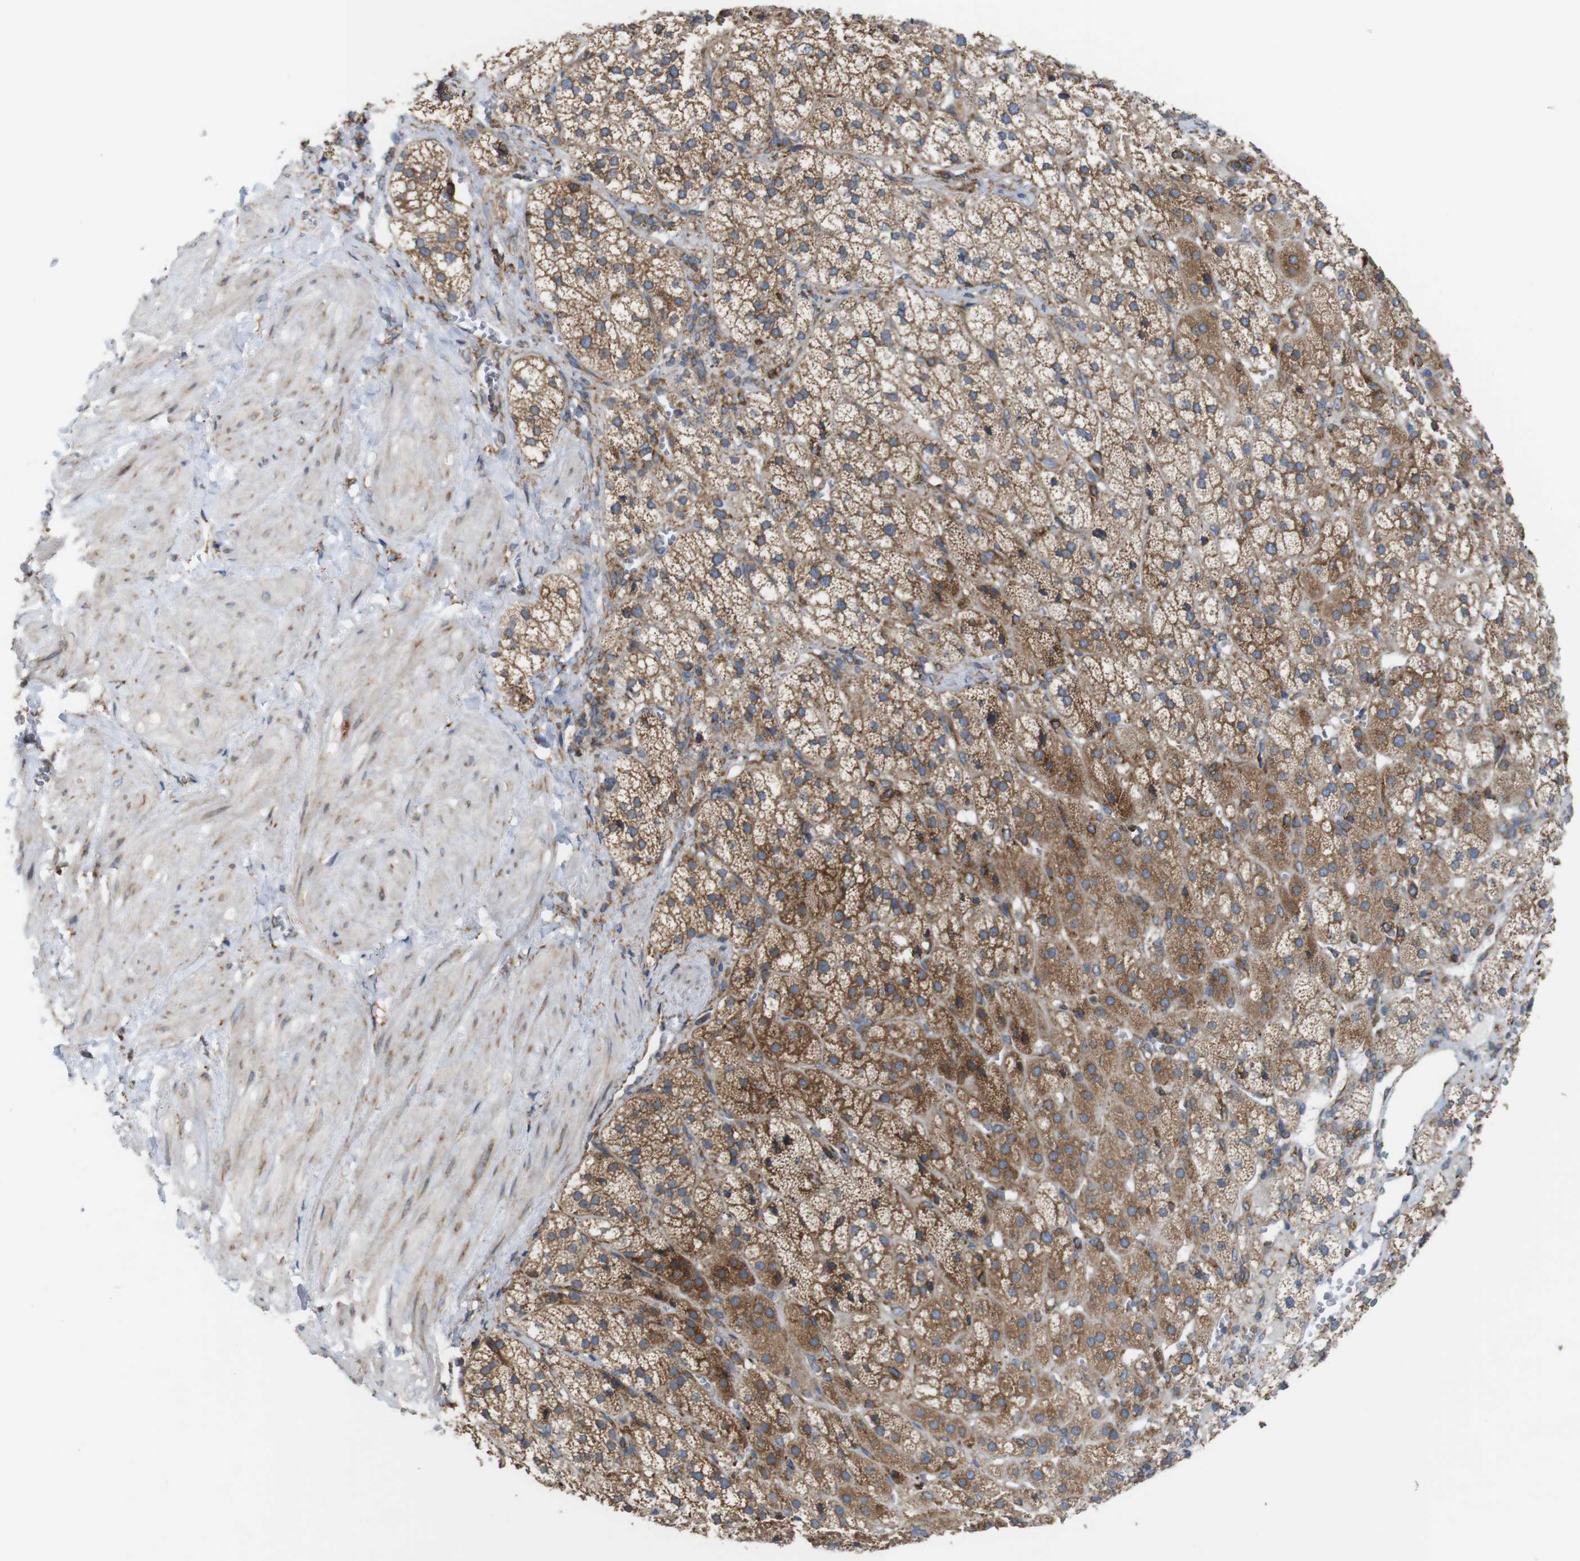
{"staining": {"intensity": "moderate", "quantity": ">75%", "location": "cytoplasmic/membranous"}, "tissue": "adrenal gland", "cell_type": "Glandular cells", "image_type": "normal", "snomed": [{"axis": "morphology", "description": "Normal tissue, NOS"}, {"axis": "topography", "description": "Adrenal gland"}], "caption": "Immunohistochemical staining of unremarkable adrenal gland reveals medium levels of moderate cytoplasmic/membranous positivity in about >75% of glandular cells.", "gene": "UGGT1", "patient": {"sex": "male", "age": 56}}